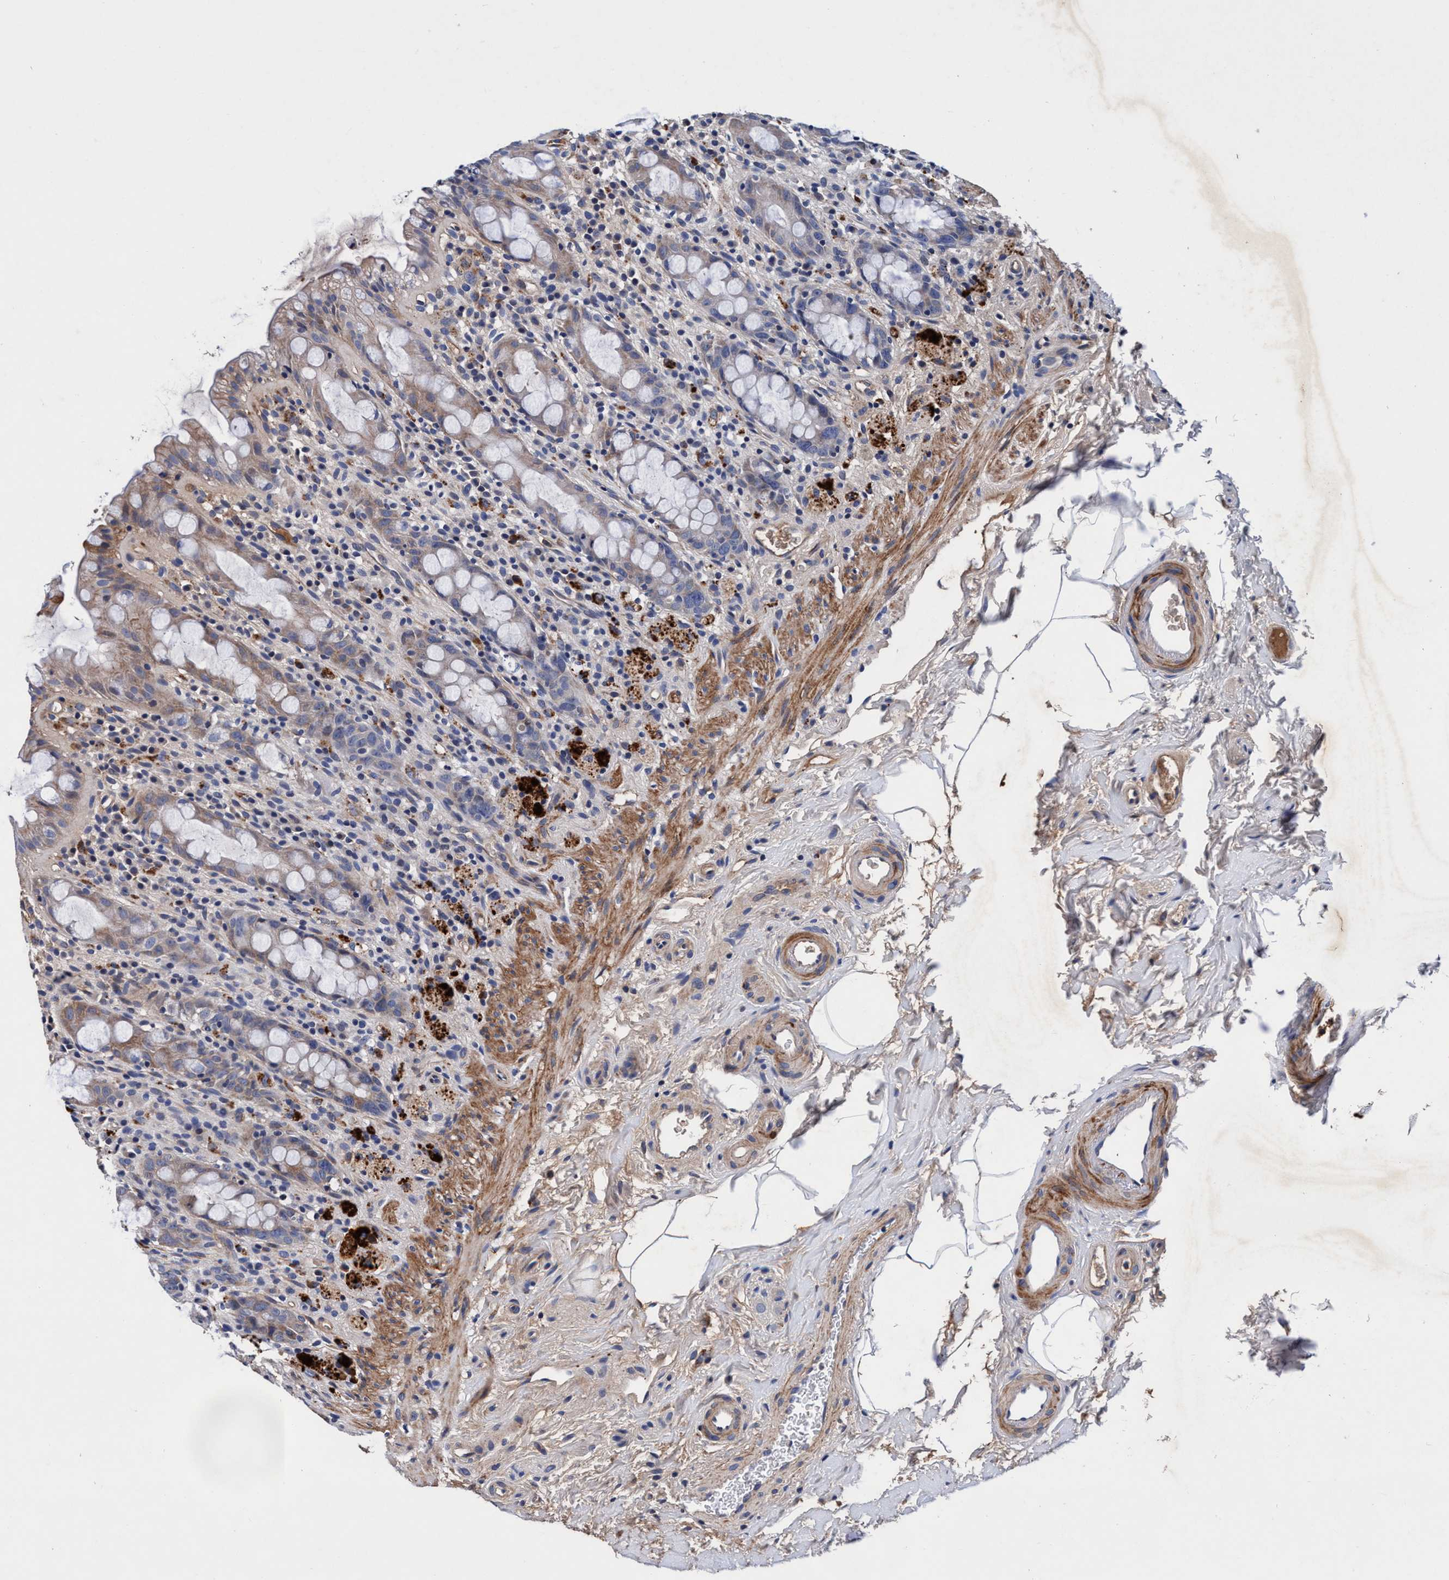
{"staining": {"intensity": "moderate", "quantity": "25%-75%", "location": "cytoplasmic/membranous"}, "tissue": "rectum", "cell_type": "Glandular cells", "image_type": "normal", "snomed": [{"axis": "morphology", "description": "Normal tissue, NOS"}, {"axis": "topography", "description": "Rectum"}], "caption": "Immunohistochemistry (IHC) (DAB) staining of normal rectum exhibits moderate cytoplasmic/membranous protein staining in approximately 25%-75% of glandular cells.", "gene": "RNF208", "patient": {"sex": "male", "age": 44}}